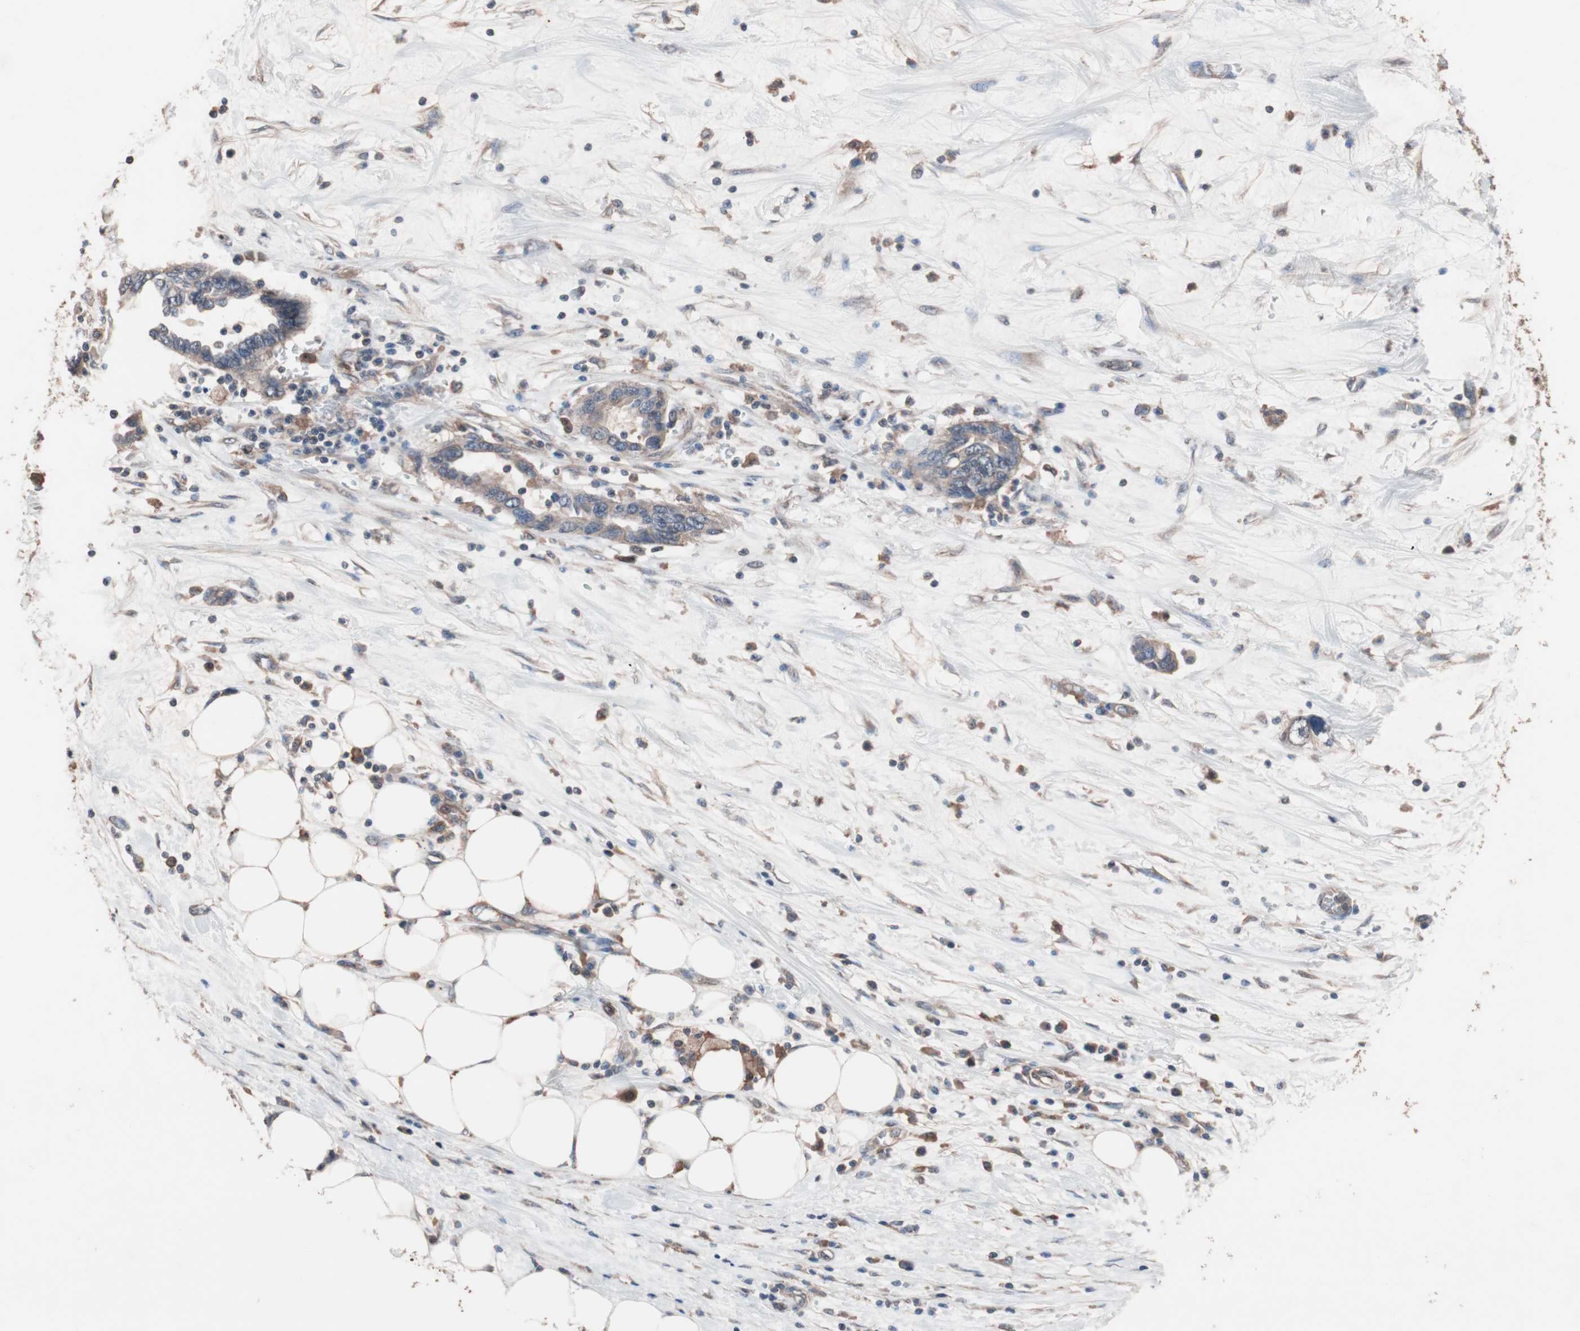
{"staining": {"intensity": "weak", "quantity": "<25%", "location": "cytoplasmic/membranous"}, "tissue": "pancreatic cancer", "cell_type": "Tumor cells", "image_type": "cancer", "snomed": [{"axis": "morphology", "description": "Adenocarcinoma, NOS"}, {"axis": "topography", "description": "Pancreas"}], "caption": "An image of adenocarcinoma (pancreatic) stained for a protein reveals no brown staining in tumor cells.", "gene": "ATG7", "patient": {"sex": "female", "age": 57}}